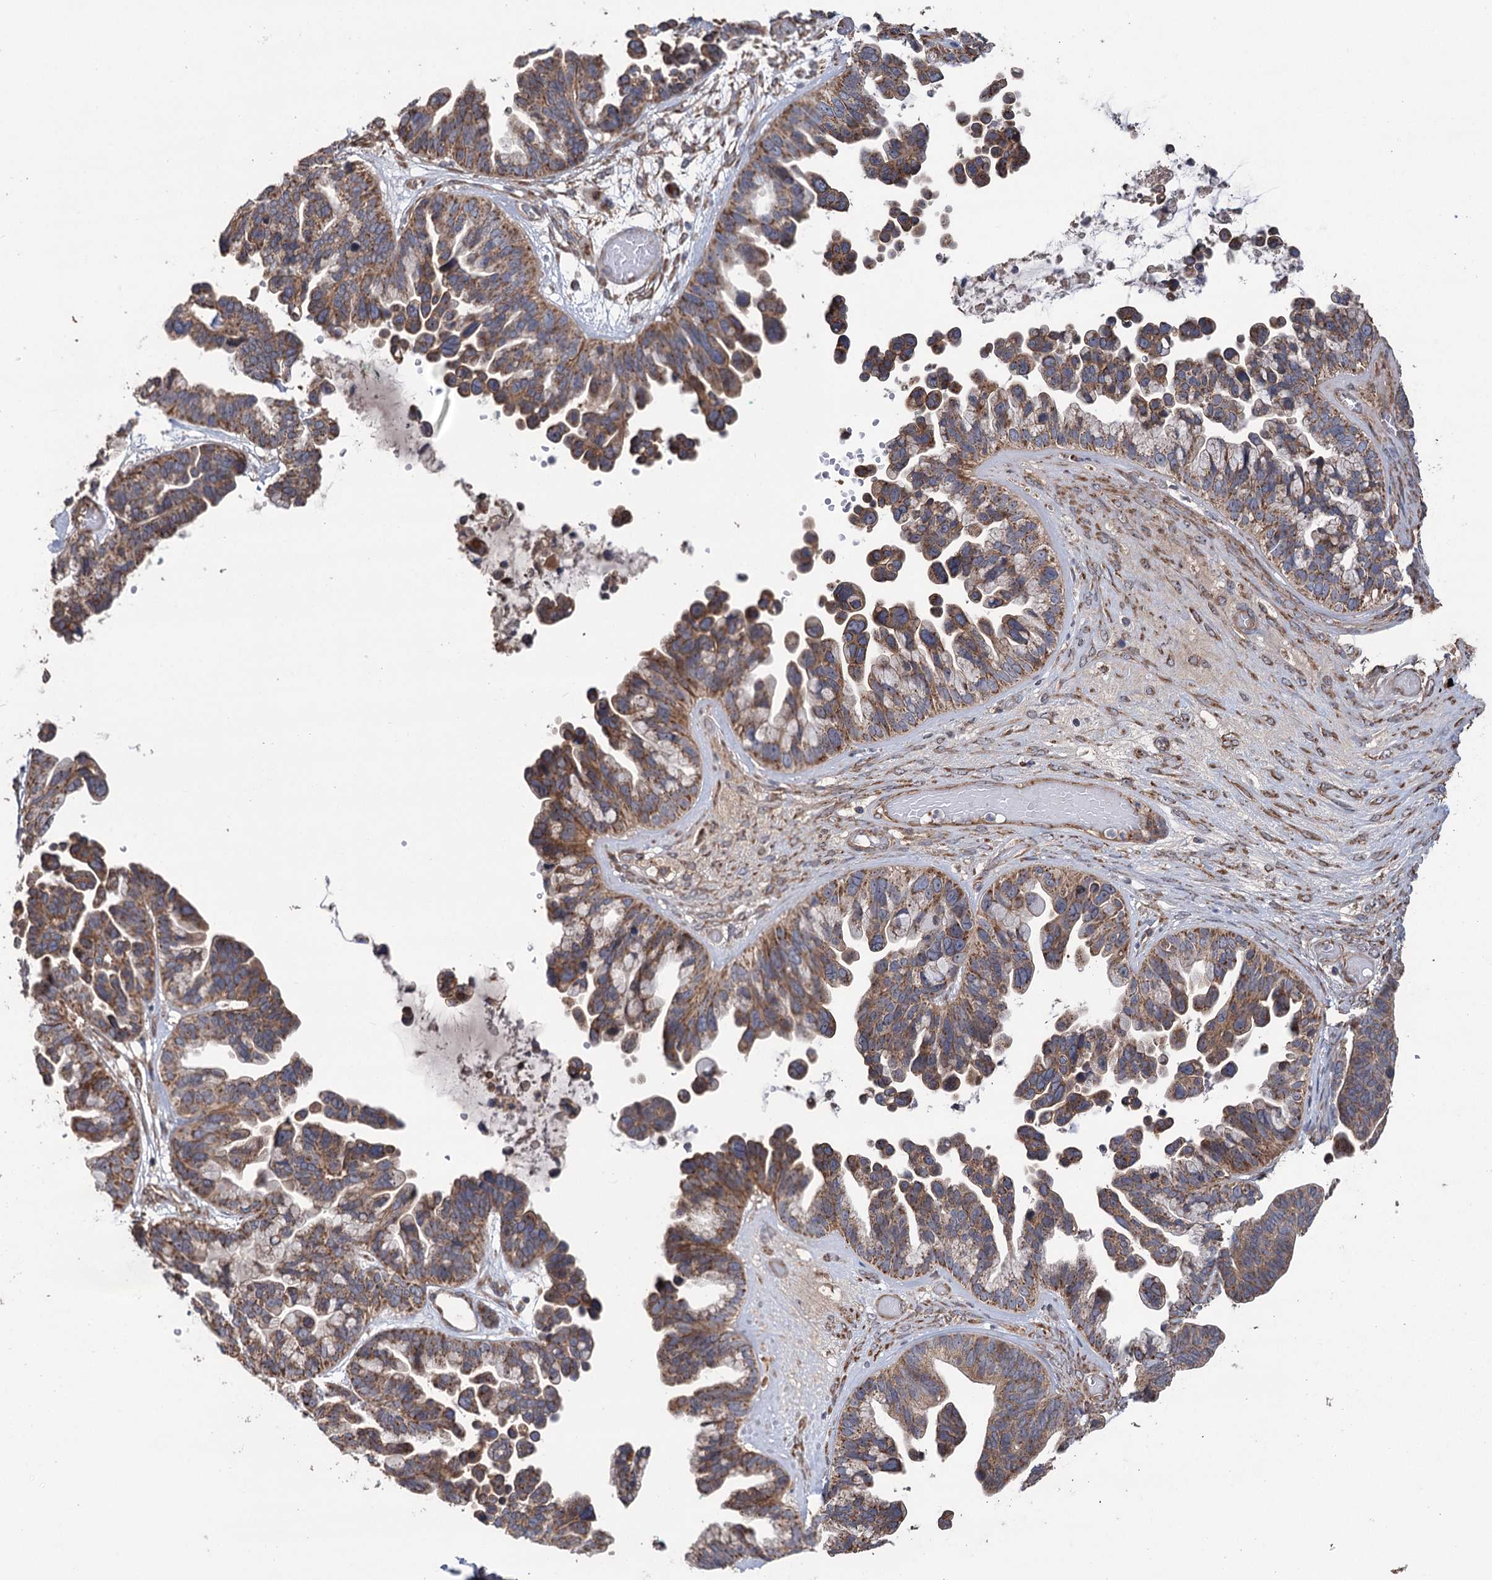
{"staining": {"intensity": "moderate", "quantity": ">75%", "location": "cytoplasmic/membranous"}, "tissue": "ovarian cancer", "cell_type": "Tumor cells", "image_type": "cancer", "snomed": [{"axis": "morphology", "description": "Cystadenocarcinoma, serous, NOS"}, {"axis": "topography", "description": "Ovary"}], "caption": "Immunohistochemistry histopathology image of human ovarian serous cystadenocarcinoma stained for a protein (brown), which exhibits medium levels of moderate cytoplasmic/membranous staining in about >75% of tumor cells.", "gene": "RWDD4", "patient": {"sex": "female", "age": 56}}